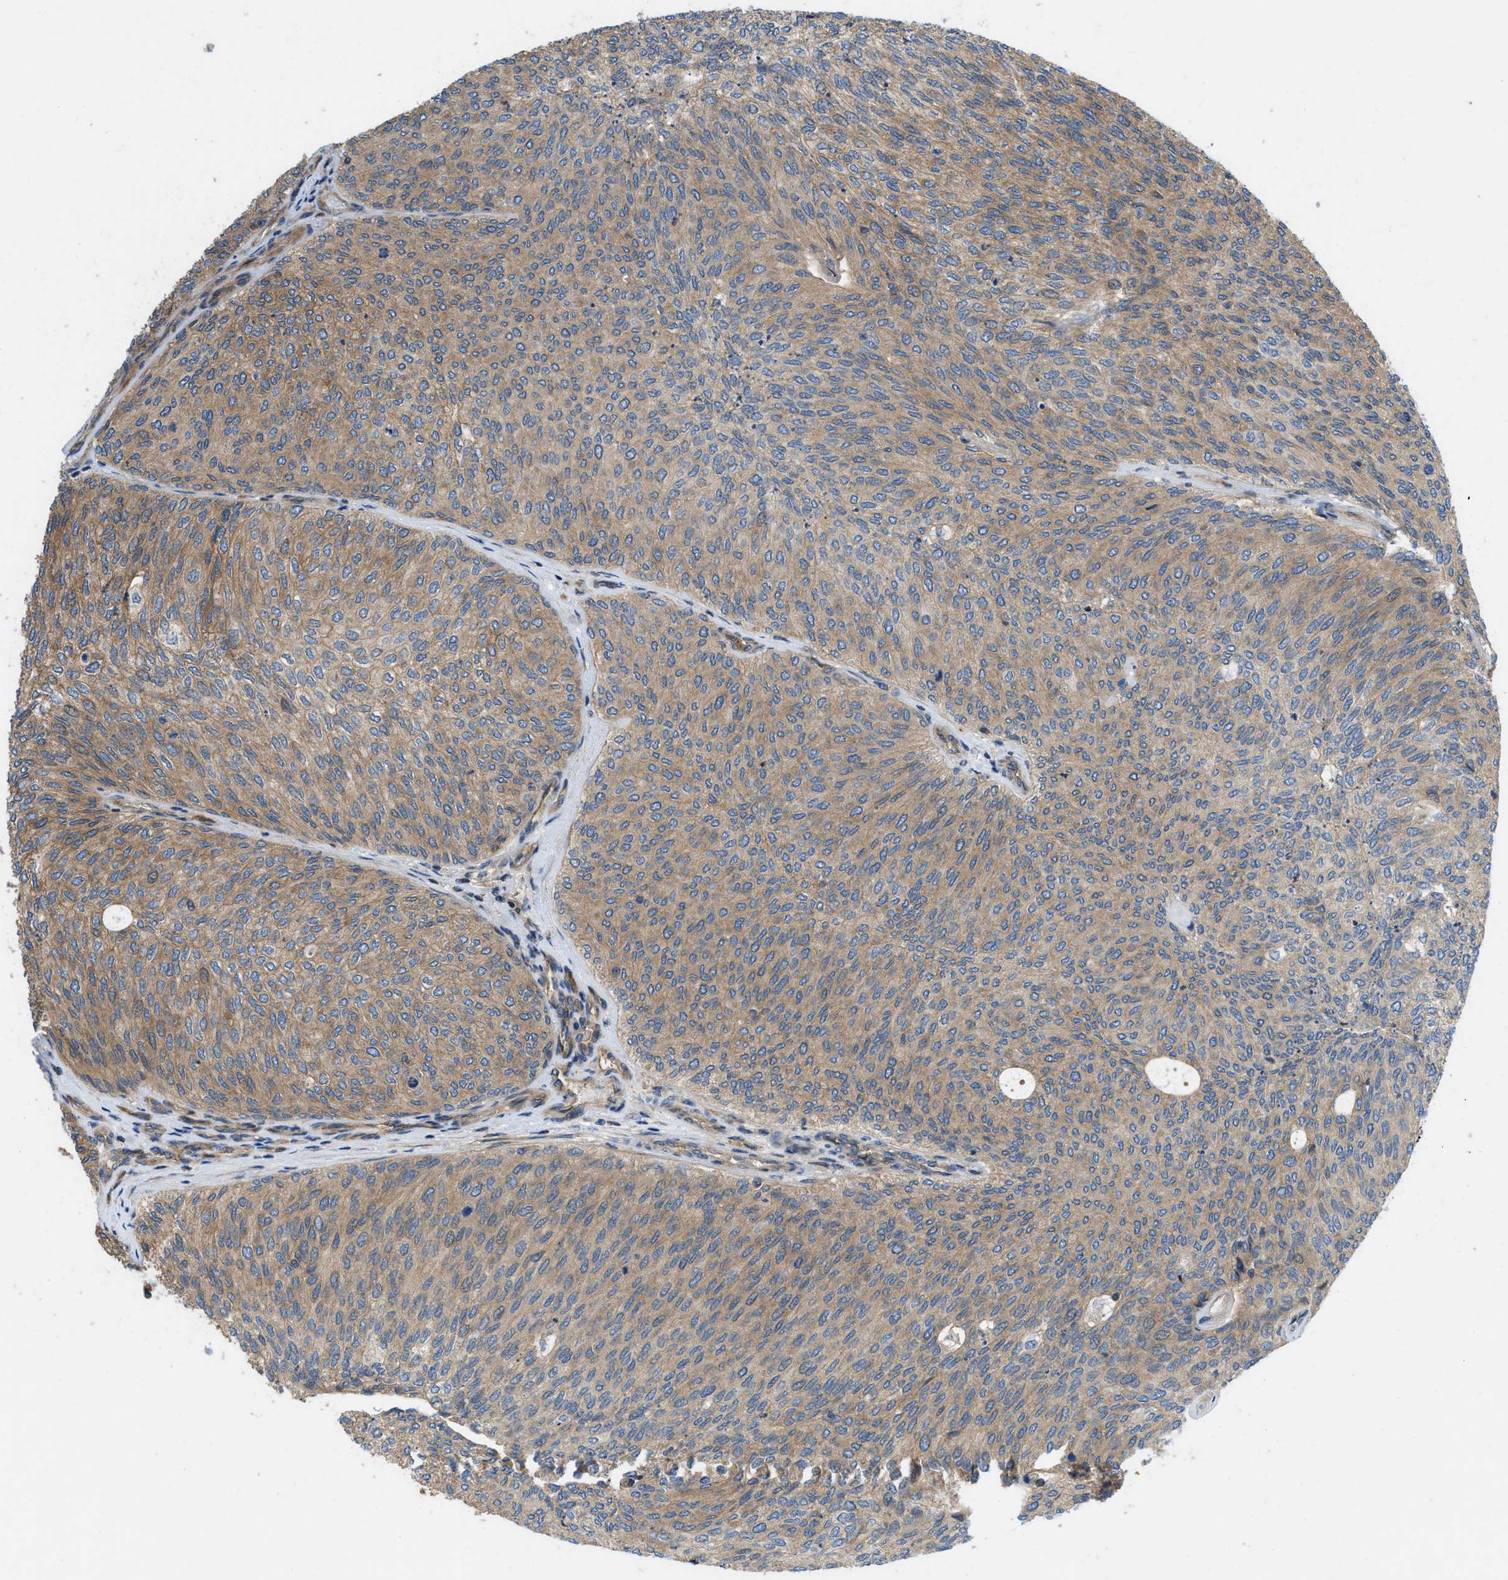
{"staining": {"intensity": "moderate", "quantity": ">75%", "location": "cytoplasmic/membranous"}, "tissue": "urothelial cancer", "cell_type": "Tumor cells", "image_type": "cancer", "snomed": [{"axis": "morphology", "description": "Urothelial carcinoma, Low grade"}, {"axis": "topography", "description": "Urinary bladder"}], "caption": "This image shows immunohistochemistry (IHC) staining of human urothelial carcinoma (low-grade), with medium moderate cytoplasmic/membranous expression in approximately >75% of tumor cells.", "gene": "CNNM3", "patient": {"sex": "female", "age": 79}}